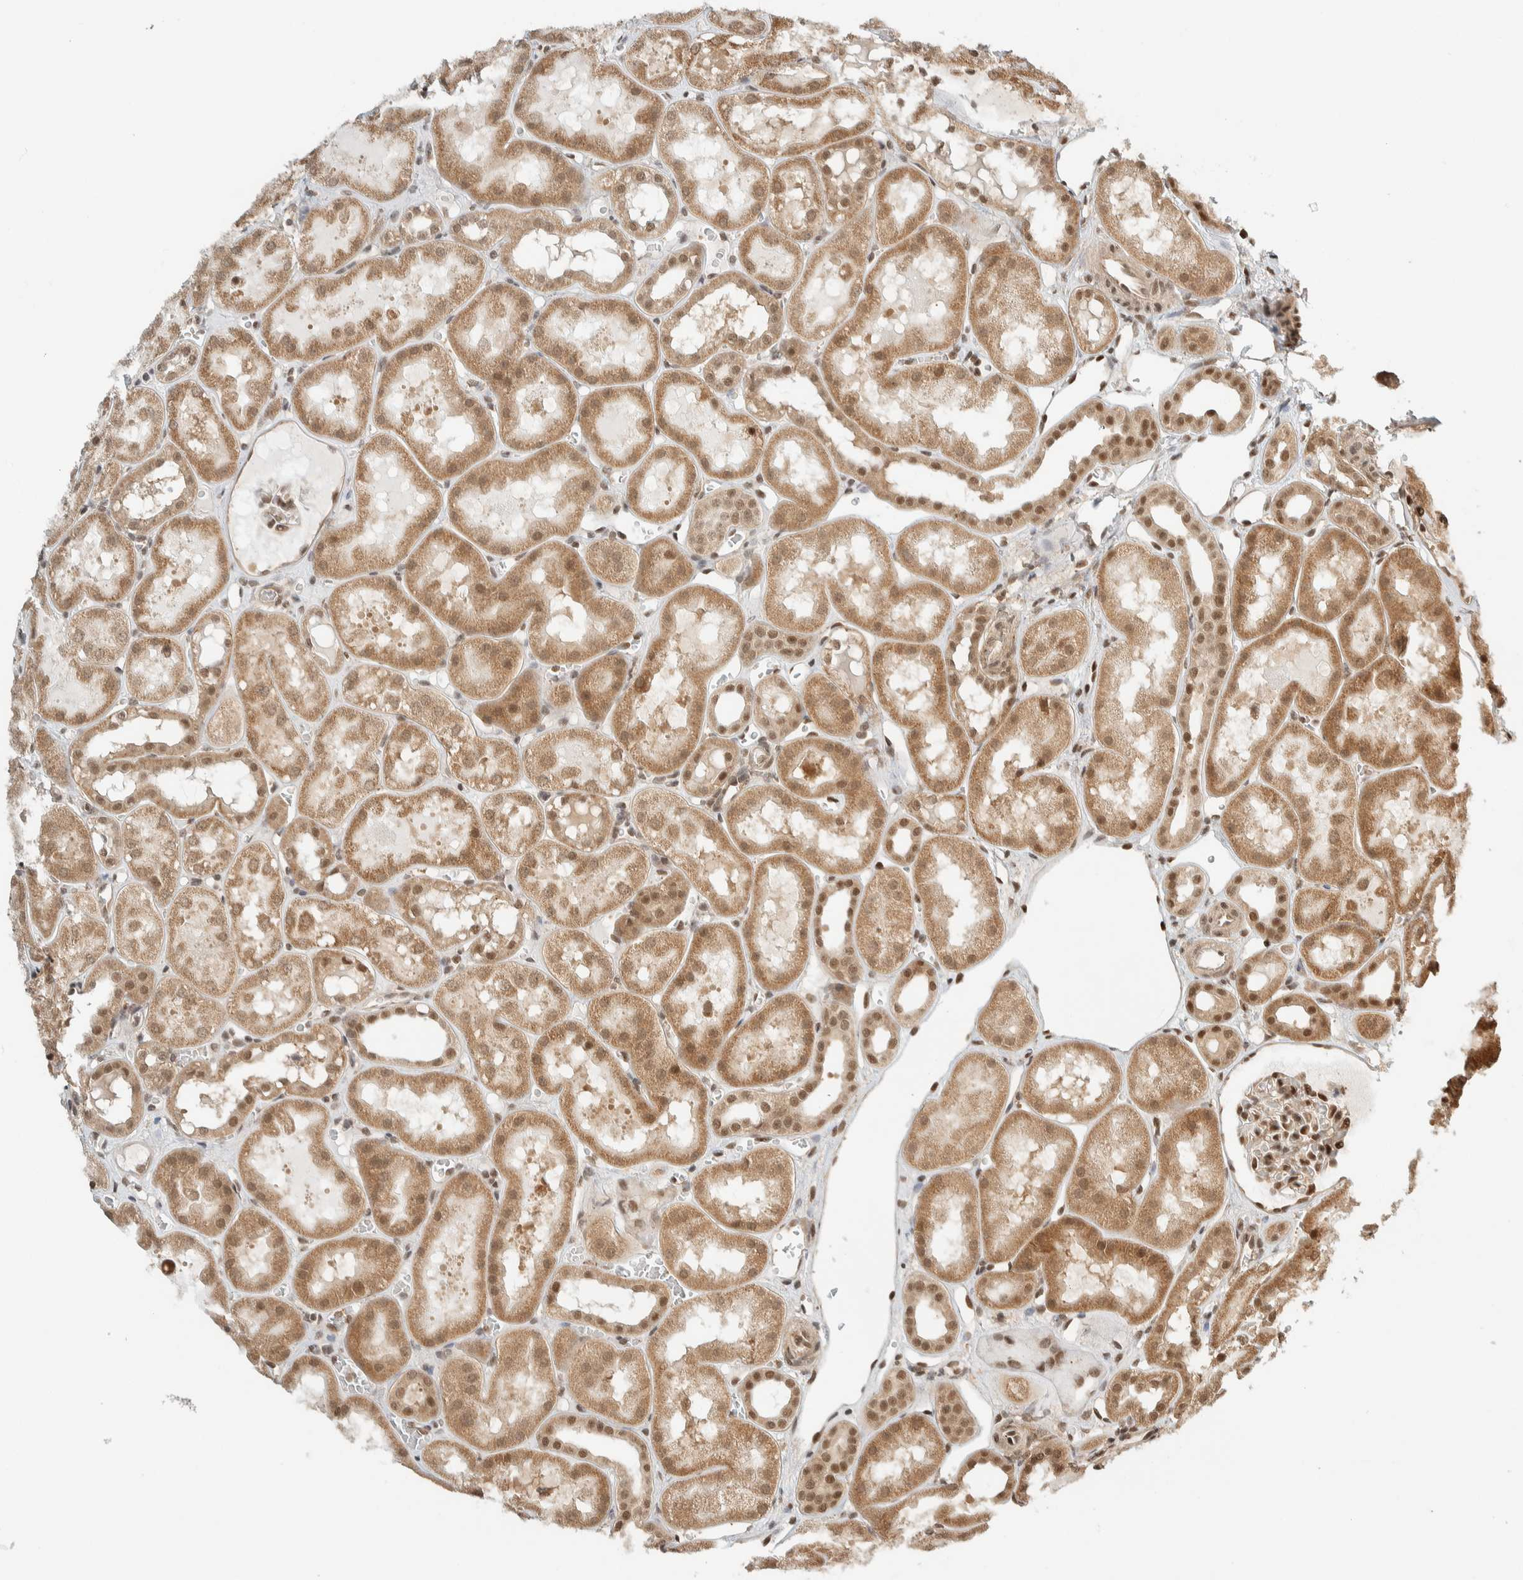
{"staining": {"intensity": "moderate", "quantity": "25%-75%", "location": "nuclear"}, "tissue": "kidney", "cell_type": "Cells in glomeruli", "image_type": "normal", "snomed": [{"axis": "morphology", "description": "Normal tissue, NOS"}, {"axis": "topography", "description": "Kidney"}, {"axis": "topography", "description": "Urinary bladder"}], "caption": "This histopathology image displays benign kidney stained with immunohistochemistry (IHC) to label a protein in brown. The nuclear of cells in glomeruli show moderate positivity for the protein. Nuclei are counter-stained blue.", "gene": "ZBTB2", "patient": {"sex": "male", "age": 16}}